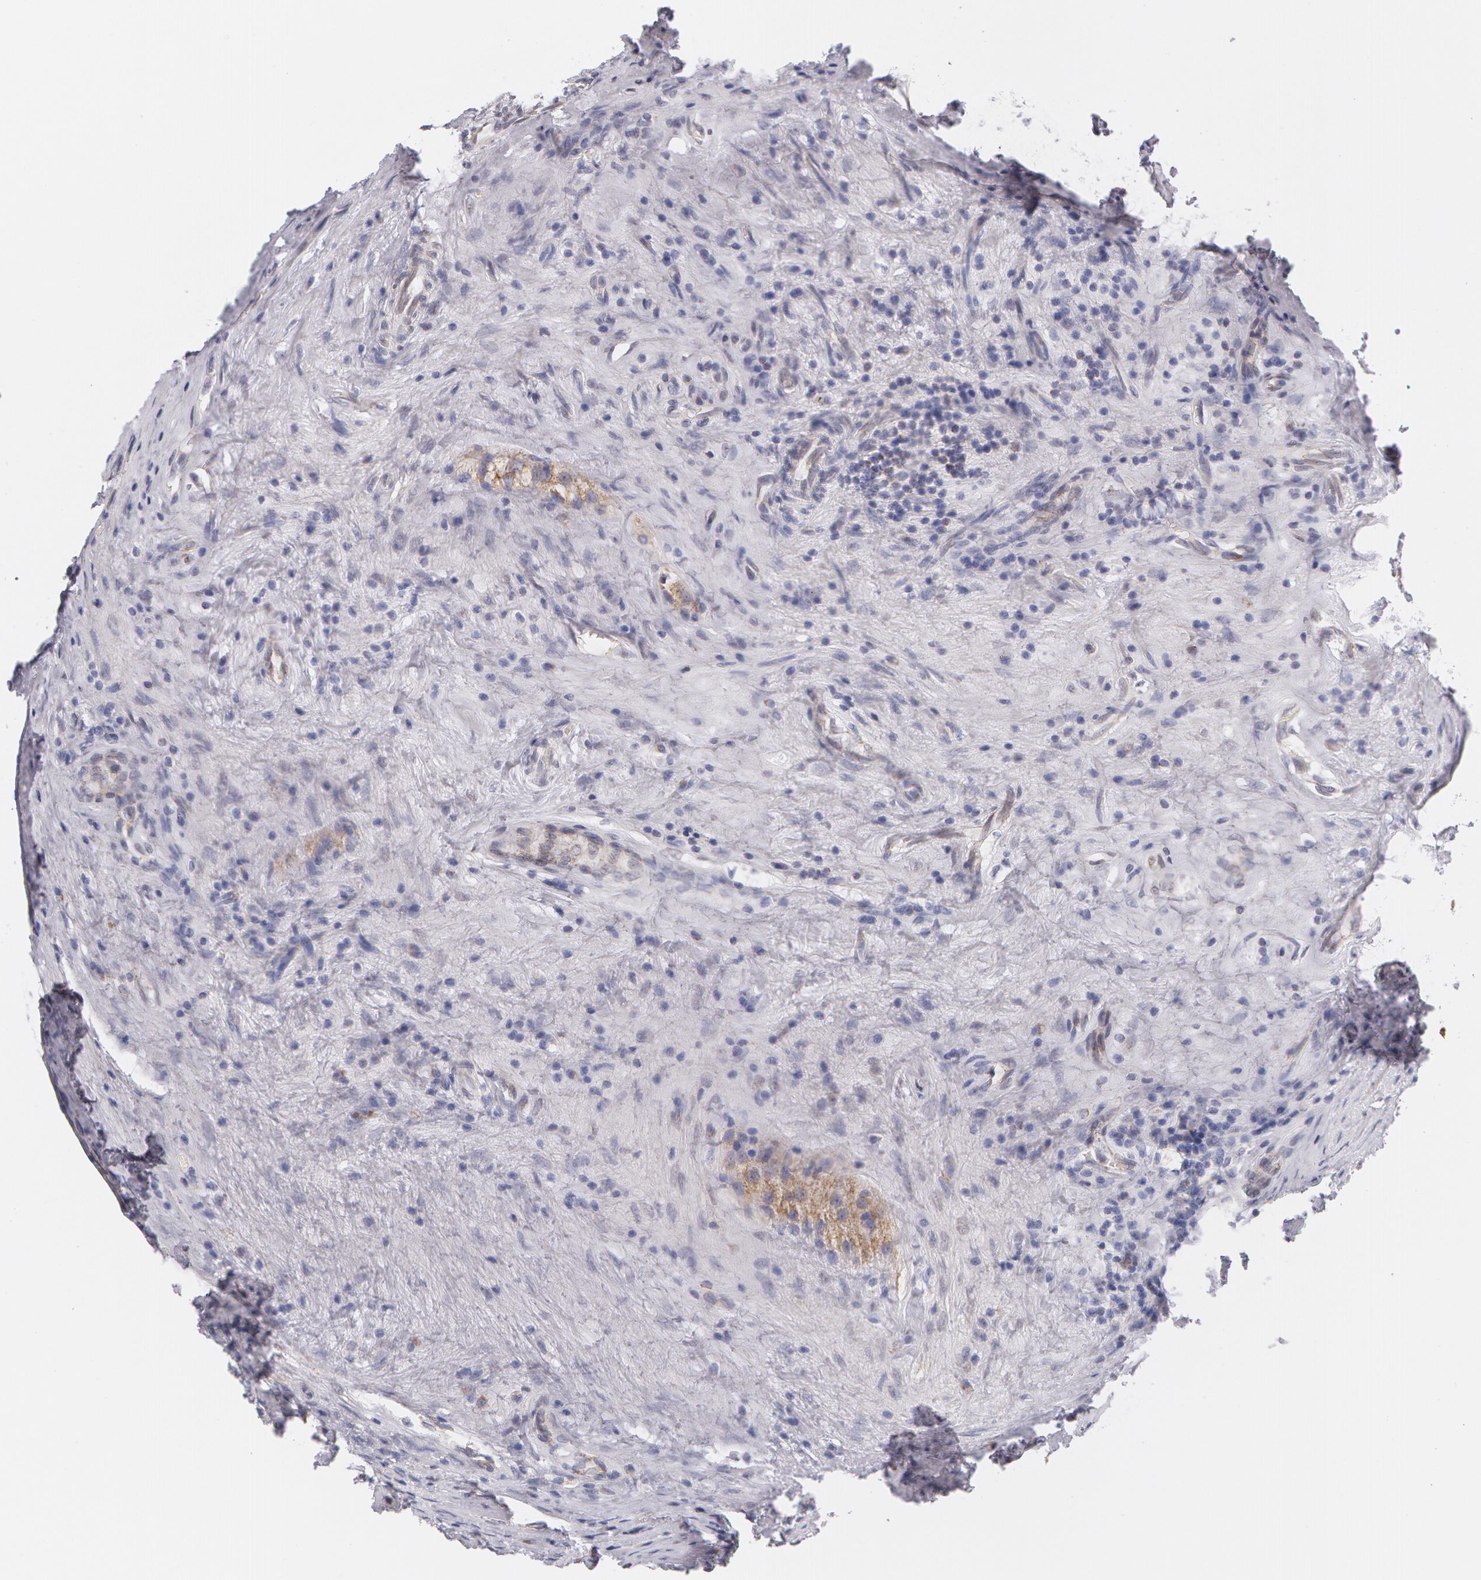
{"staining": {"intensity": "moderate", "quantity": "<25%", "location": "cytoplasmic/membranous"}, "tissue": "testis cancer", "cell_type": "Tumor cells", "image_type": "cancer", "snomed": [{"axis": "morphology", "description": "Seminoma, NOS"}, {"axis": "topography", "description": "Testis"}], "caption": "About <25% of tumor cells in human testis cancer reveal moderate cytoplasmic/membranous protein expression as visualized by brown immunohistochemical staining.", "gene": "KRT18", "patient": {"sex": "male", "age": 34}}